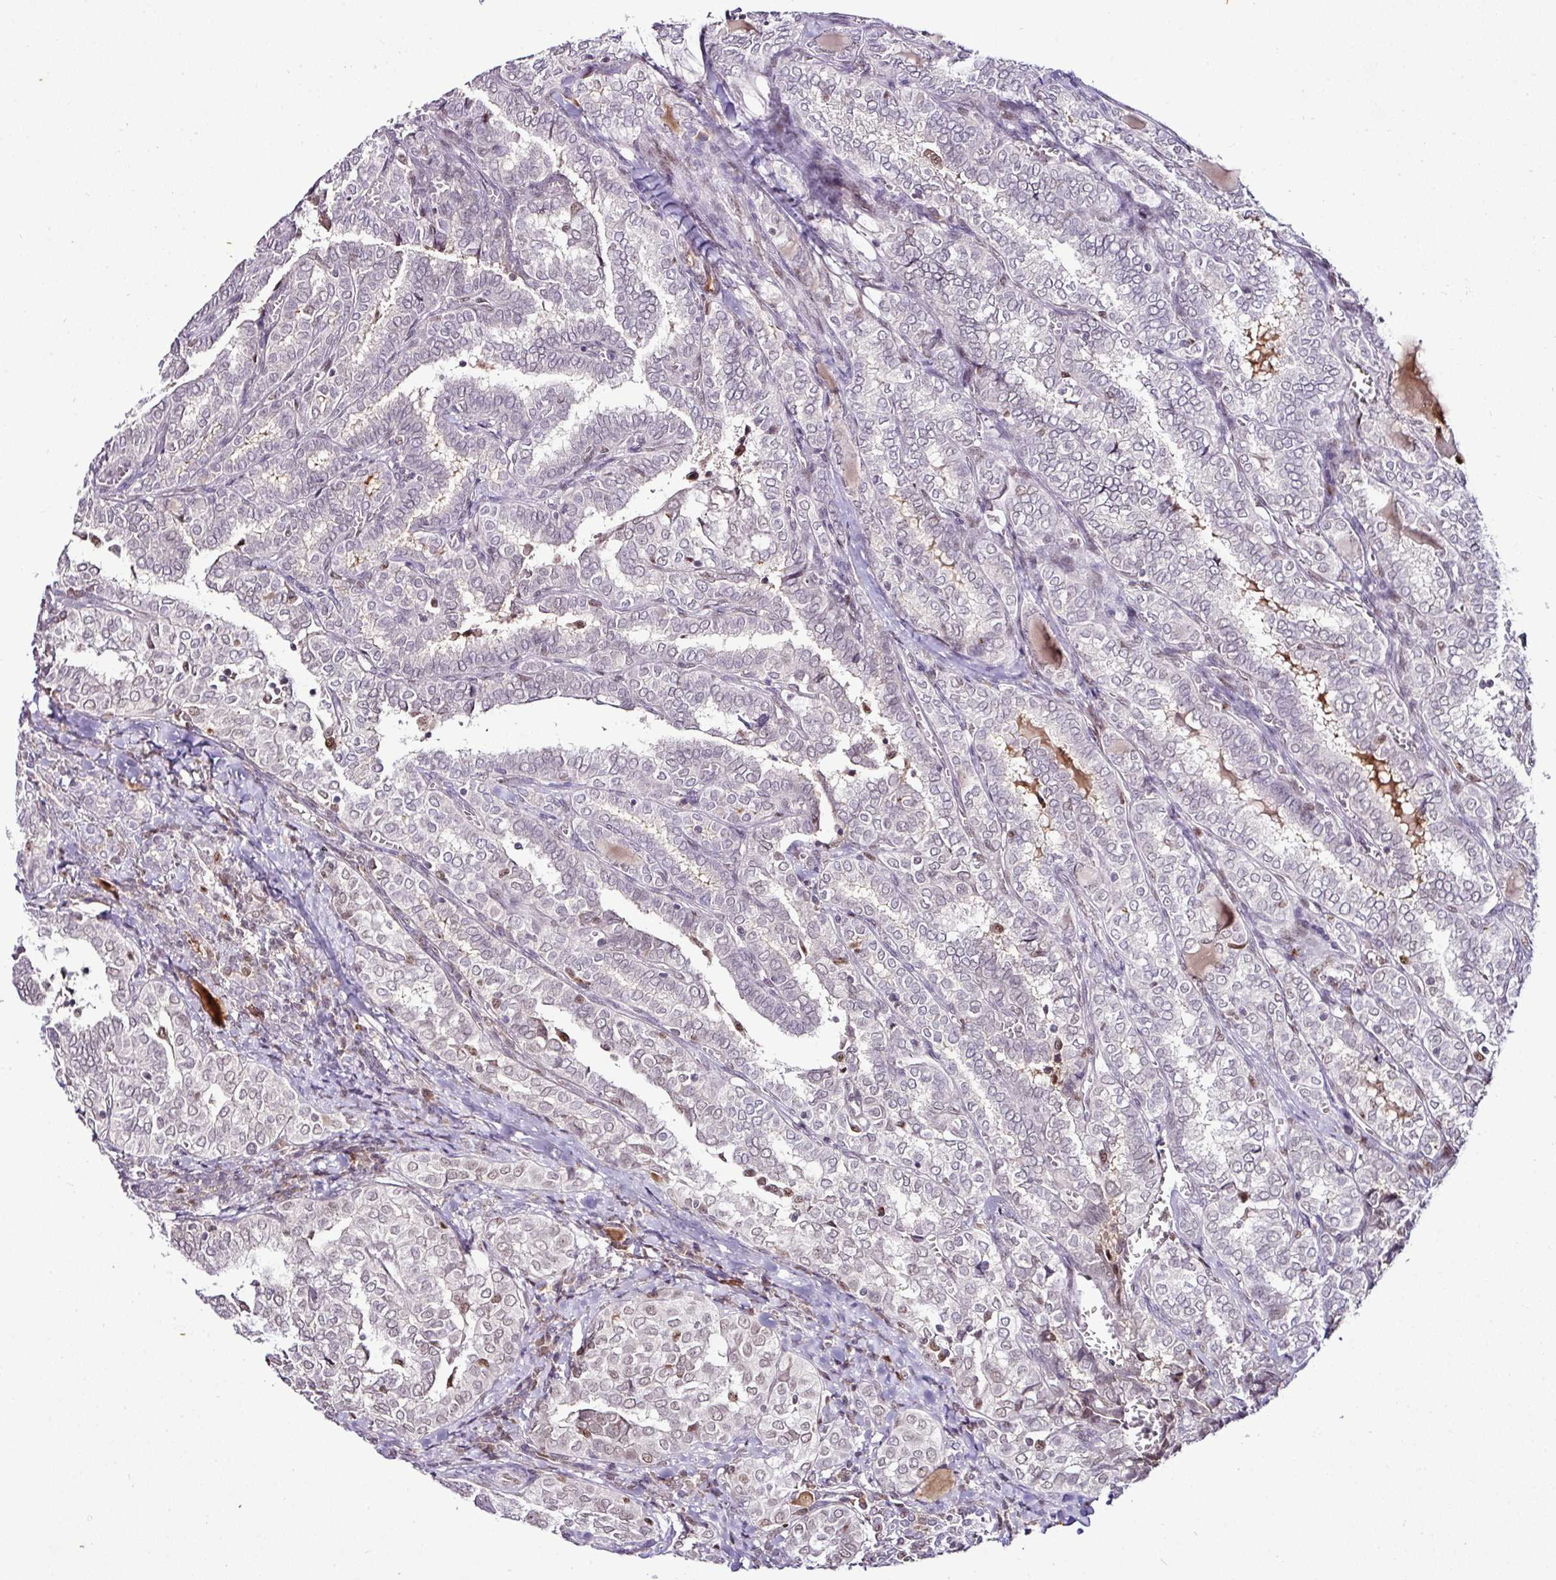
{"staining": {"intensity": "weak", "quantity": "<25%", "location": "nuclear"}, "tissue": "thyroid cancer", "cell_type": "Tumor cells", "image_type": "cancer", "snomed": [{"axis": "morphology", "description": "Papillary adenocarcinoma, NOS"}, {"axis": "topography", "description": "Thyroid gland"}], "caption": "This image is of papillary adenocarcinoma (thyroid) stained with immunohistochemistry to label a protein in brown with the nuclei are counter-stained blue. There is no expression in tumor cells. (Brightfield microscopy of DAB IHC at high magnification).", "gene": "KLF16", "patient": {"sex": "female", "age": 30}}